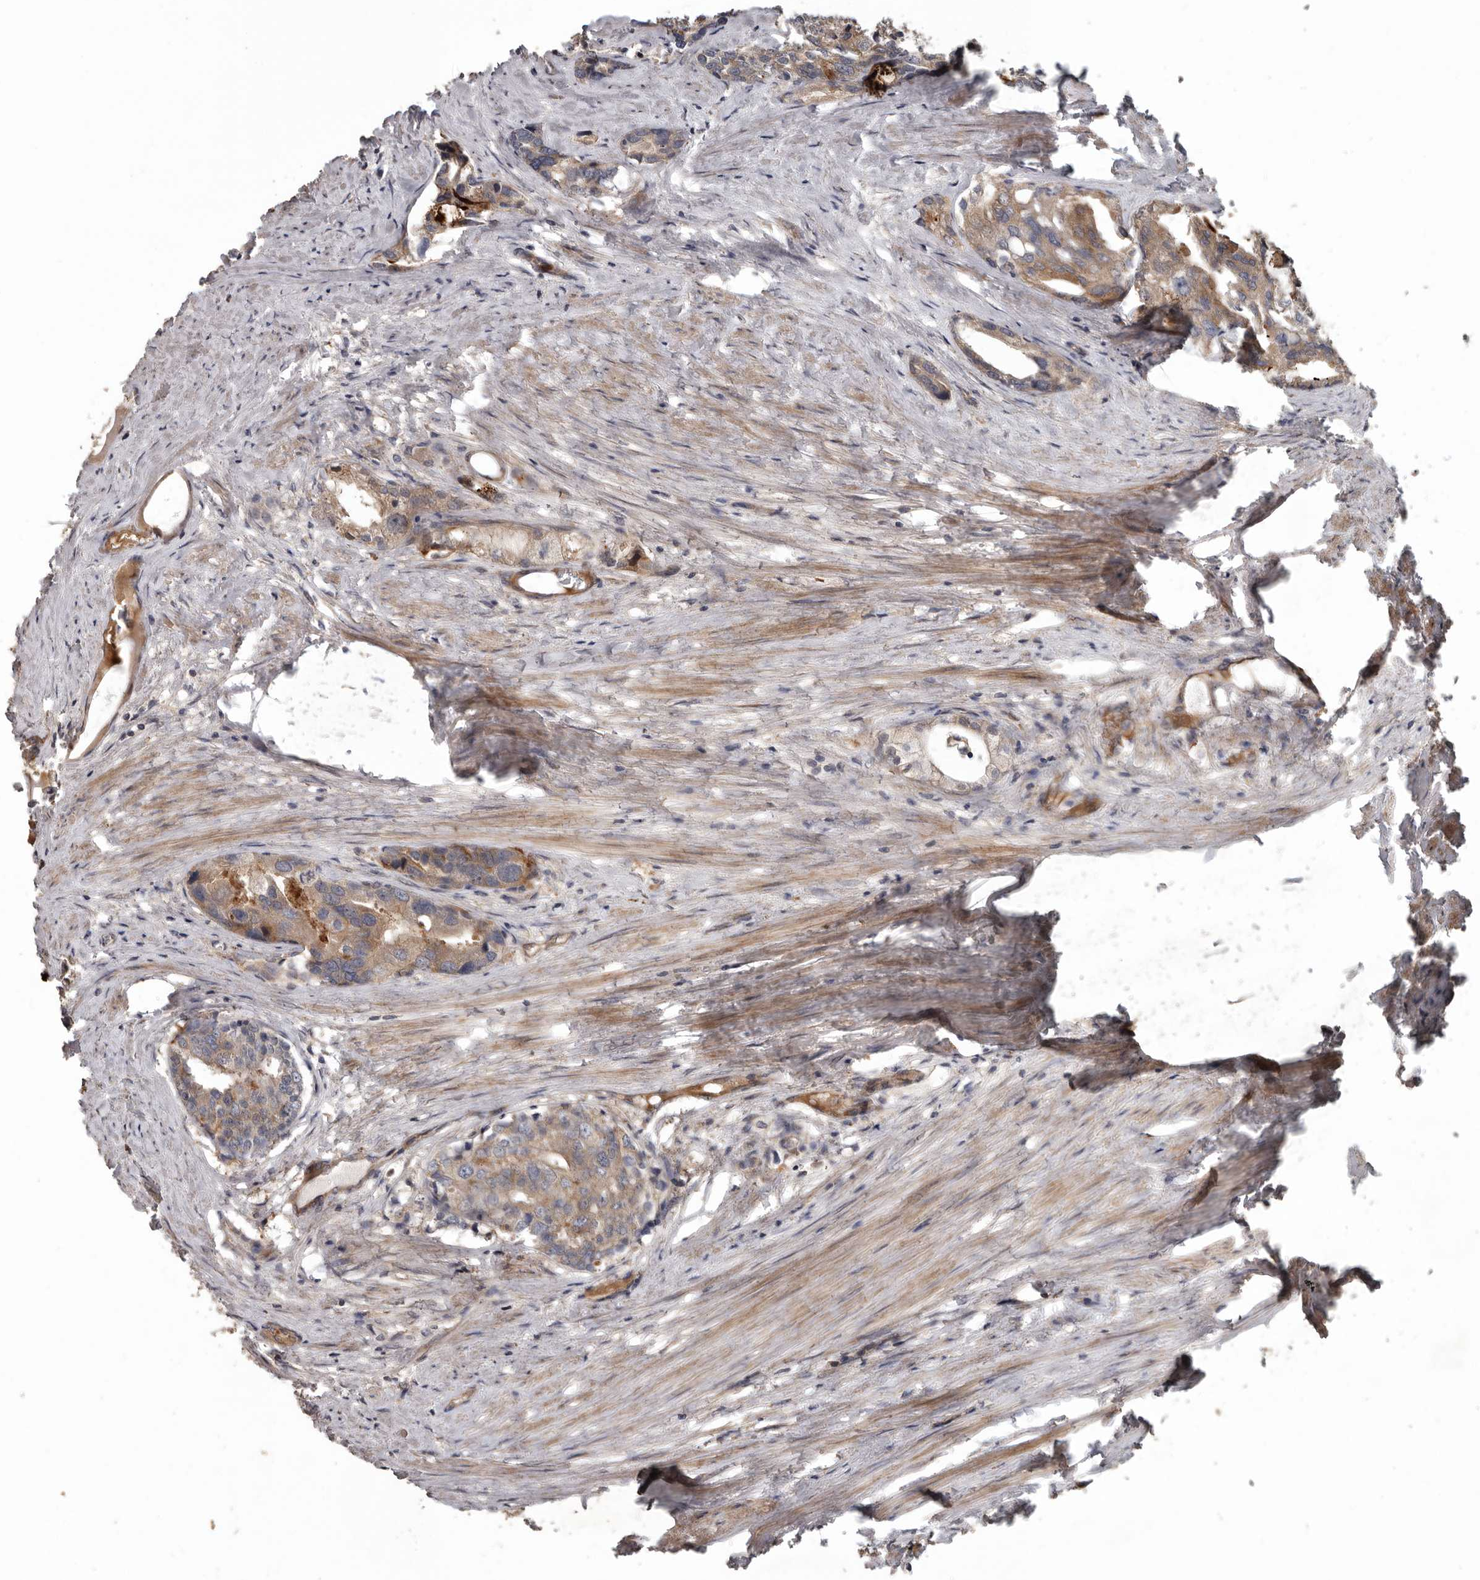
{"staining": {"intensity": "weak", "quantity": ">75%", "location": "cytoplasmic/membranous"}, "tissue": "prostate cancer", "cell_type": "Tumor cells", "image_type": "cancer", "snomed": [{"axis": "morphology", "description": "Adenocarcinoma, High grade"}, {"axis": "topography", "description": "Prostate"}], "caption": "Protein analysis of prostate cancer tissue displays weak cytoplasmic/membranous staining in approximately >75% of tumor cells.", "gene": "ARHGEF5", "patient": {"sex": "male", "age": 50}}